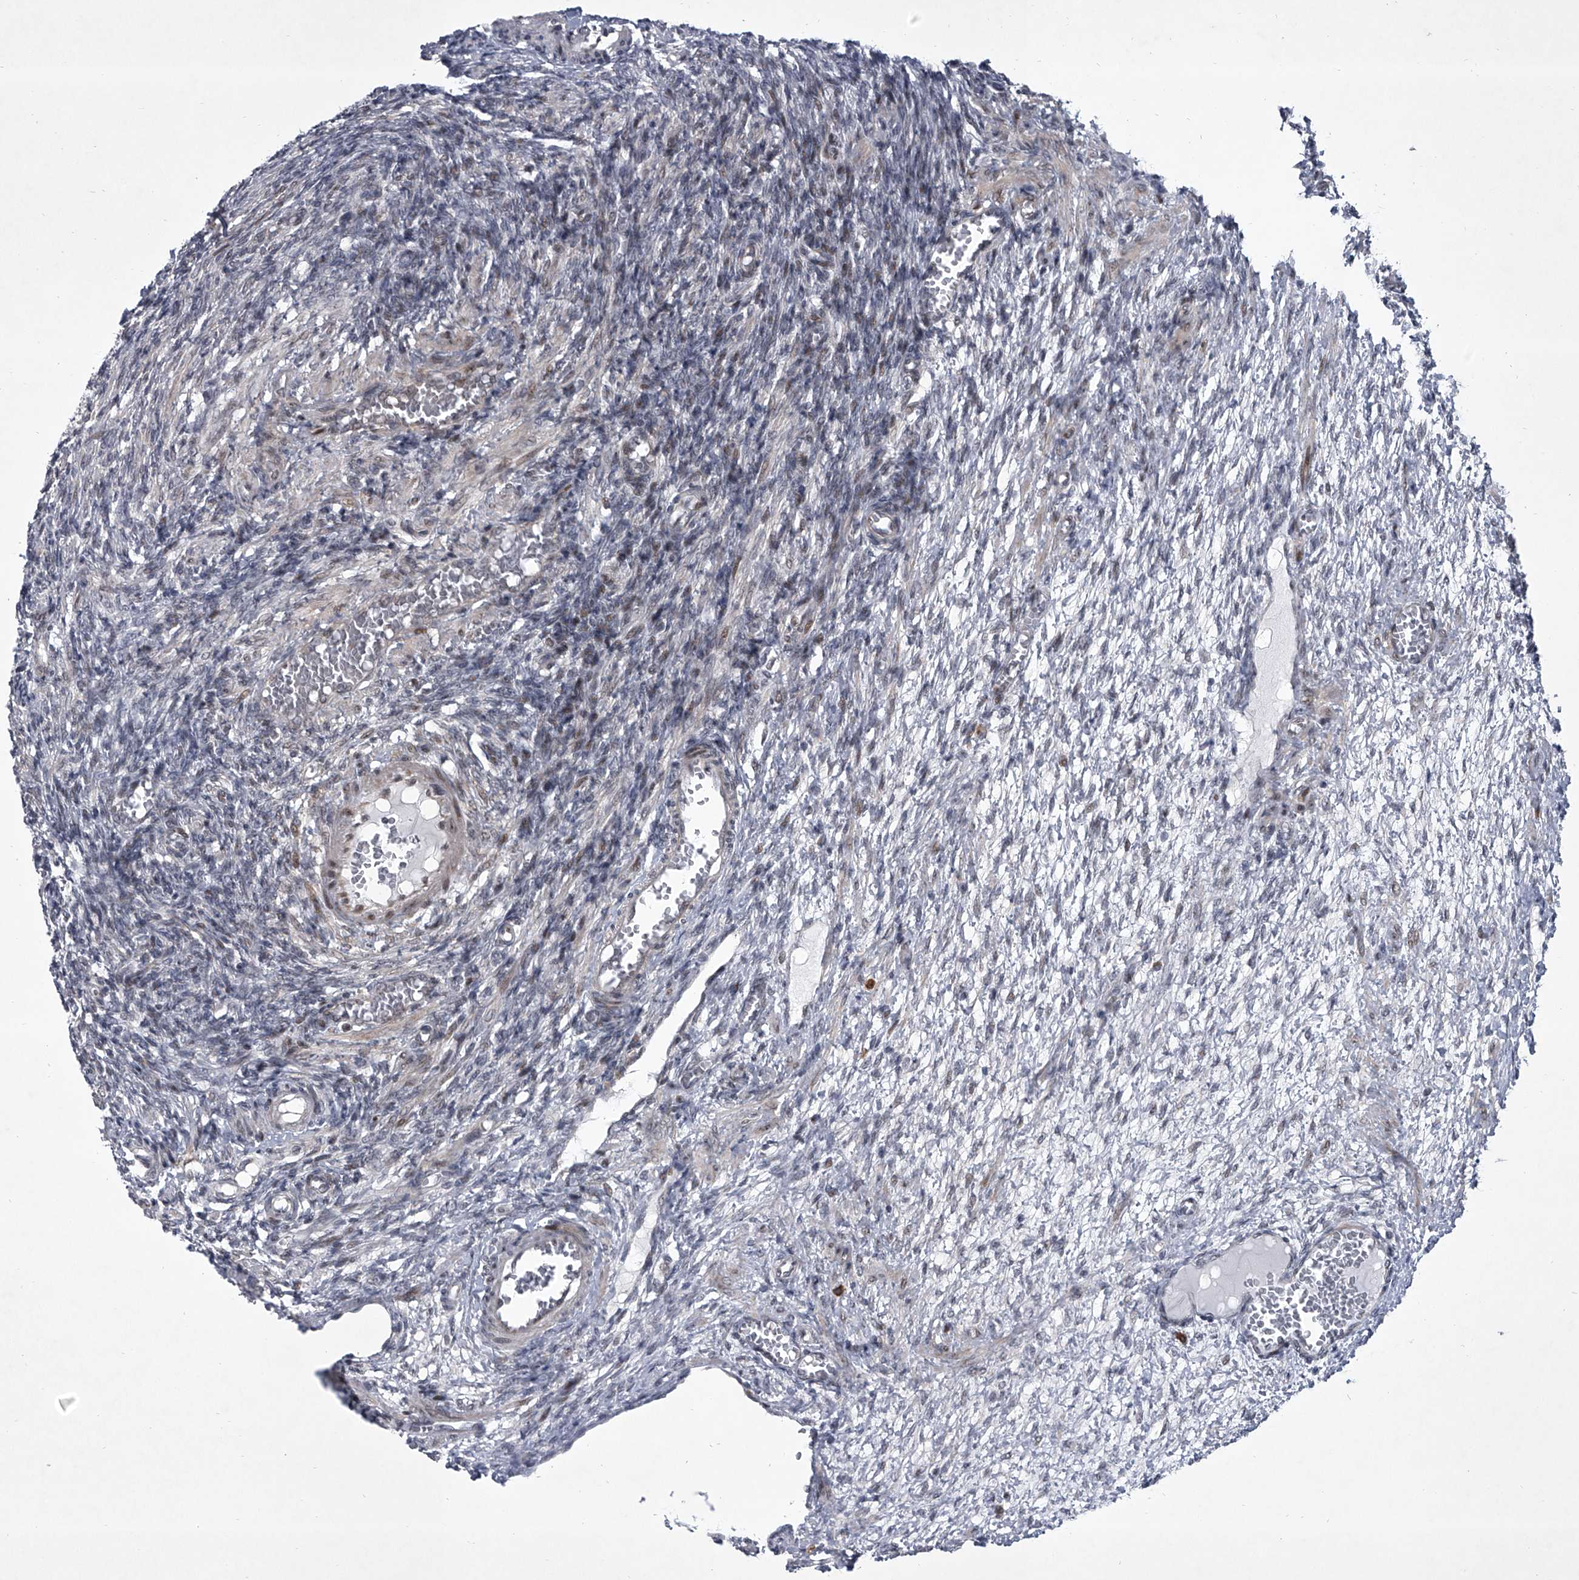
{"staining": {"intensity": "negative", "quantity": "none", "location": "none"}, "tissue": "ovary", "cell_type": "Ovarian stroma cells", "image_type": "normal", "snomed": [{"axis": "morphology", "description": "Normal tissue, NOS"}, {"axis": "topography", "description": "Ovary"}], "caption": "Immunohistochemistry histopathology image of normal human ovary stained for a protein (brown), which exhibits no expression in ovarian stroma cells. The staining was performed using DAB (3,3'-diaminobenzidine) to visualize the protein expression in brown, while the nuclei were stained in blue with hematoxylin (Magnification: 20x).", "gene": "MLLT1", "patient": {"sex": "female", "age": 27}}